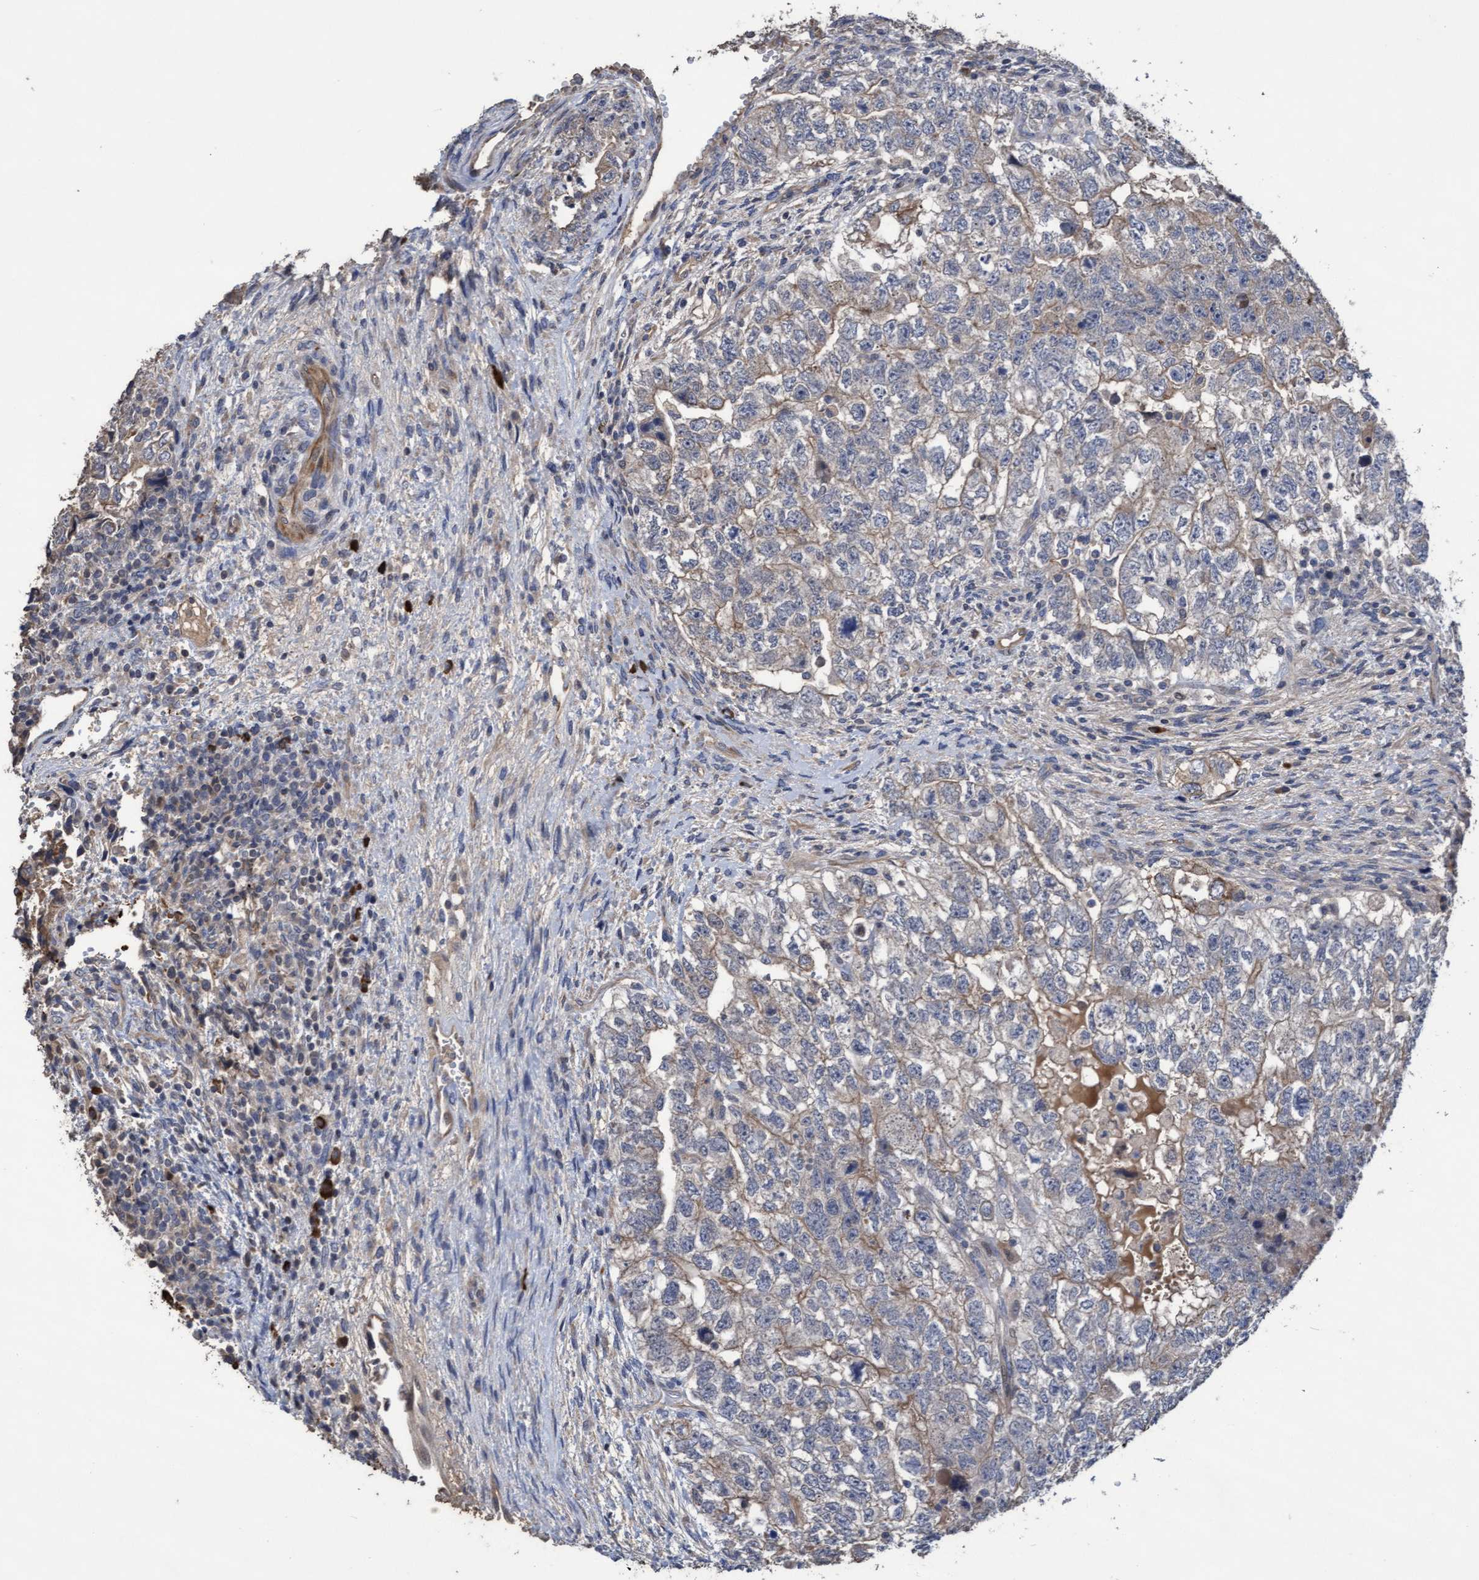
{"staining": {"intensity": "weak", "quantity": "<25%", "location": "cytoplasmic/membranous"}, "tissue": "testis cancer", "cell_type": "Tumor cells", "image_type": "cancer", "snomed": [{"axis": "morphology", "description": "Carcinoma, Embryonal, NOS"}, {"axis": "topography", "description": "Testis"}], "caption": "Micrograph shows no protein expression in tumor cells of testis cancer tissue.", "gene": "KRT24", "patient": {"sex": "male", "age": 36}}